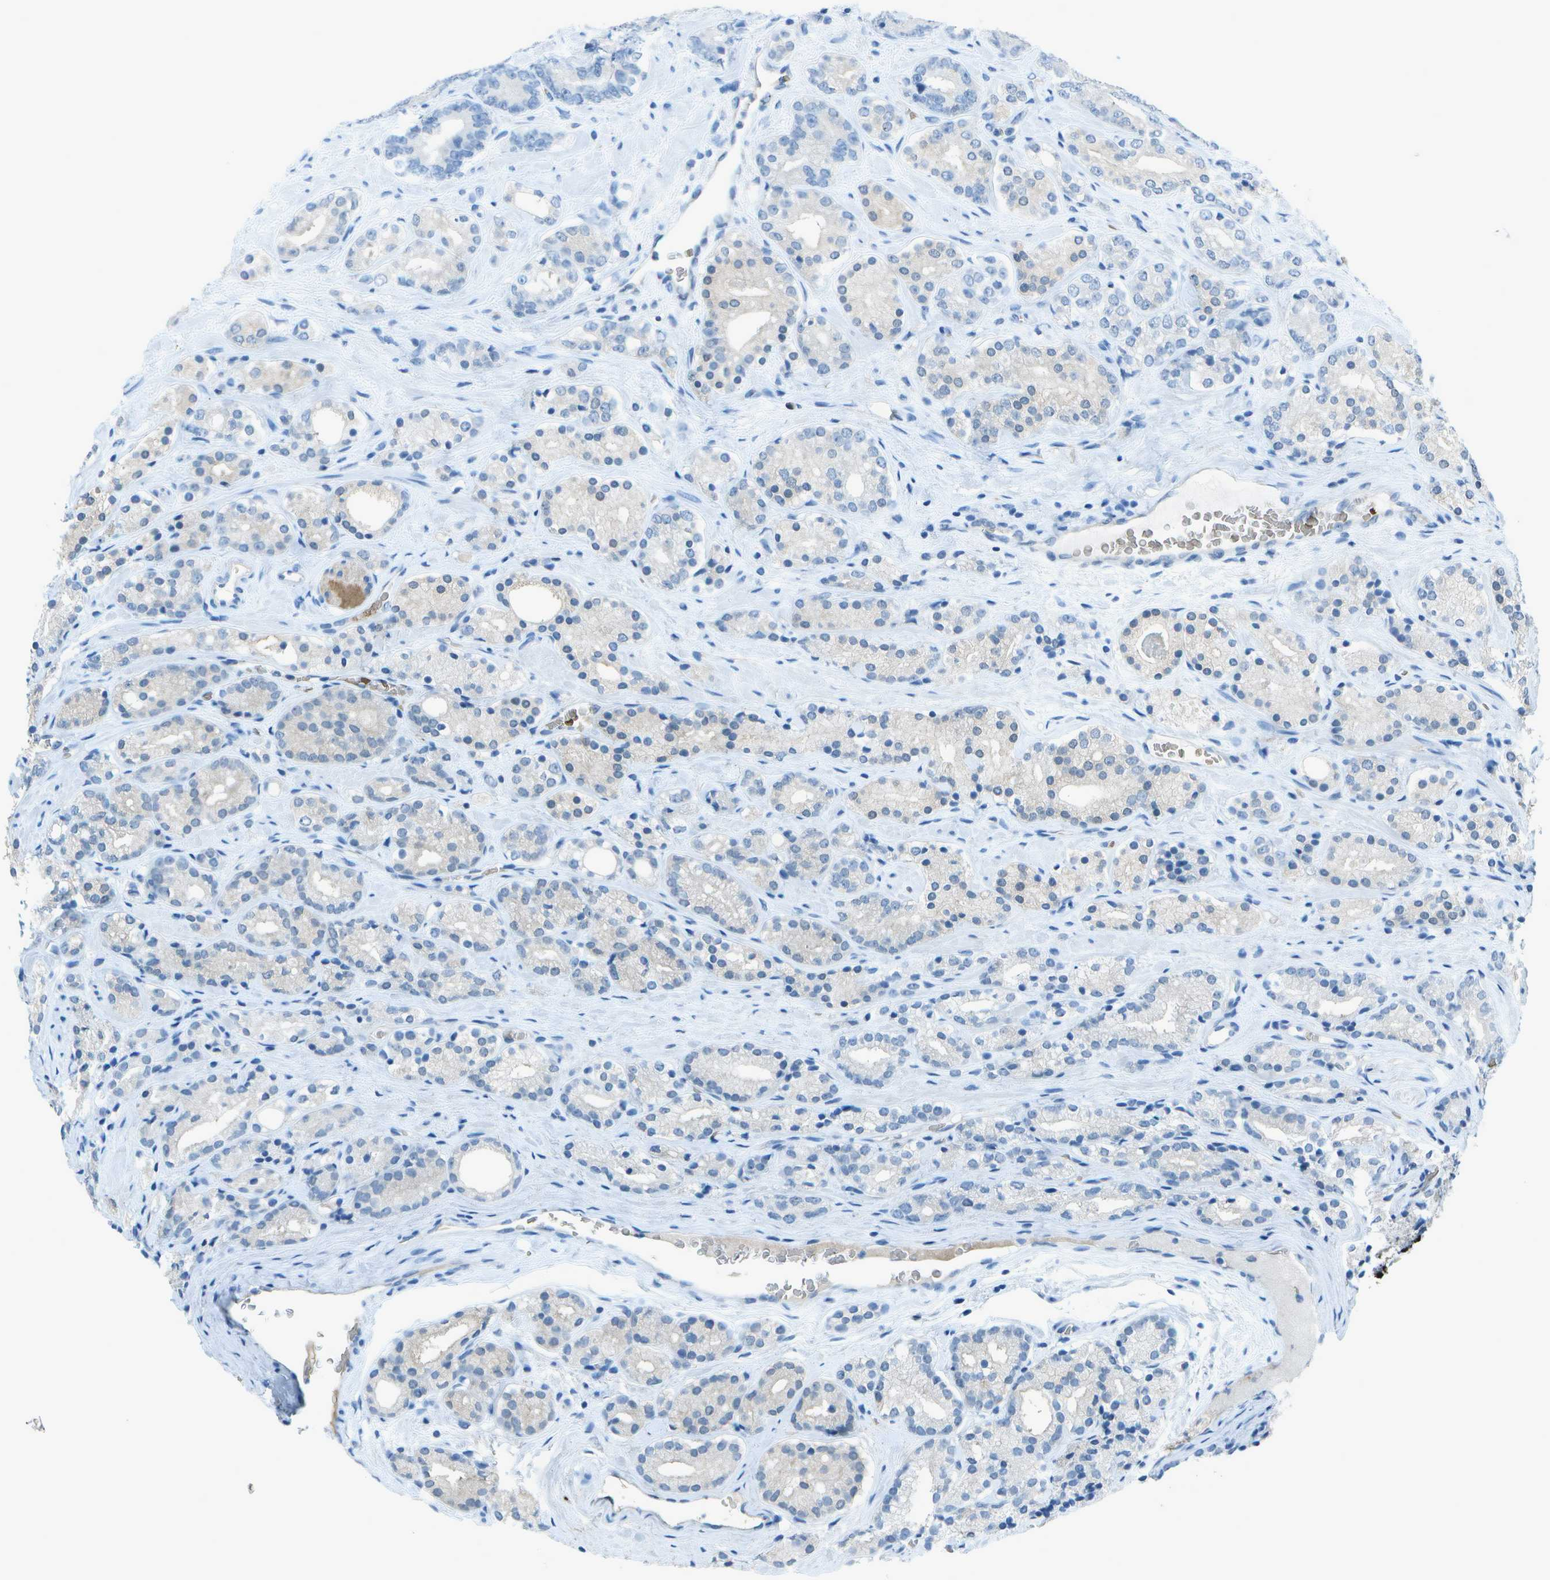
{"staining": {"intensity": "negative", "quantity": "none", "location": "none"}, "tissue": "prostate cancer", "cell_type": "Tumor cells", "image_type": "cancer", "snomed": [{"axis": "morphology", "description": "Adenocarcinoma, High grade"}, {"axis": "topography", "description": "Prostate"}], "caption": "This micrograph is of prostate cancer stained with immunohistochemistry (IHC) to label a protein in brown with the nuclei are counter-stained blue. There is no positivity in tumor cells. The staining was performed using DAB to visualize the protein expression in brown, while the nuclei were stained in blue with hematoxylin (Magnification: 20x).", "gene": "ASL", "patient": {"sex": "male", "age": 71}}